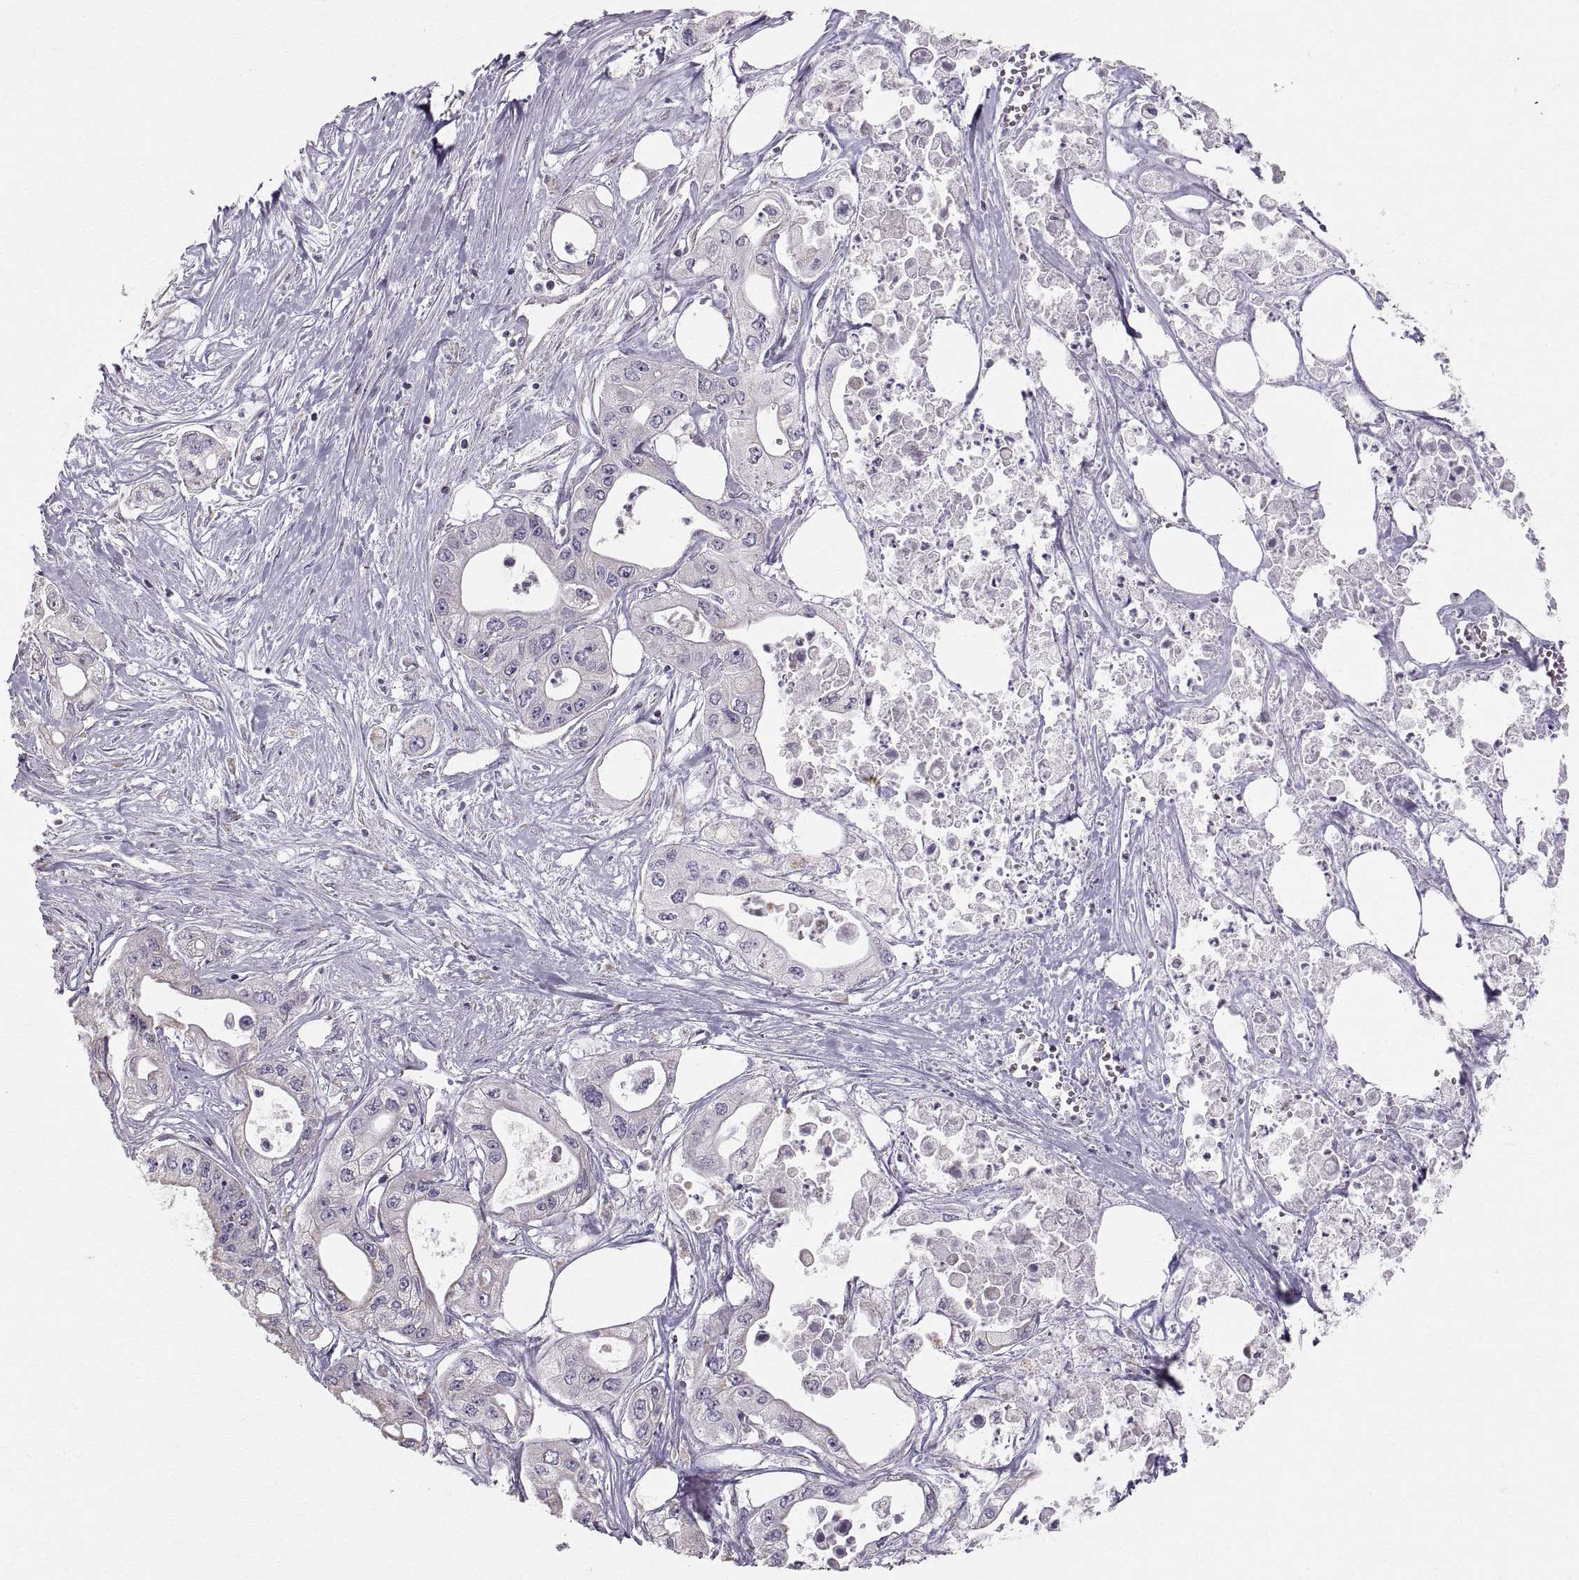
{"staining": {"intensity": "negative", "quantity": "none", "location": "none"}, "tissue": "pancreatic cancer", "cell_type": "Tumor cells", "image_type": "cancer", "snomed": [{"axis": "morphology", "description": "Adenocarcinoma, NOS"}, {"axis": "topography", "description": "Pancreas"}], "caption": "An immunohistochemistry micrograph of pancreatic cancer is shown. There is no staining in tumor cells of pancreatic cancer. Brightfield microscopy of immunohistochemistry (IHC) stained with DAB (3,3'-diaminobenzidine) (brown) and hematoxylin (blue), captured at high magnification.", "gene": "STMND1", "patient": {"sex": "male", "age": 70}}